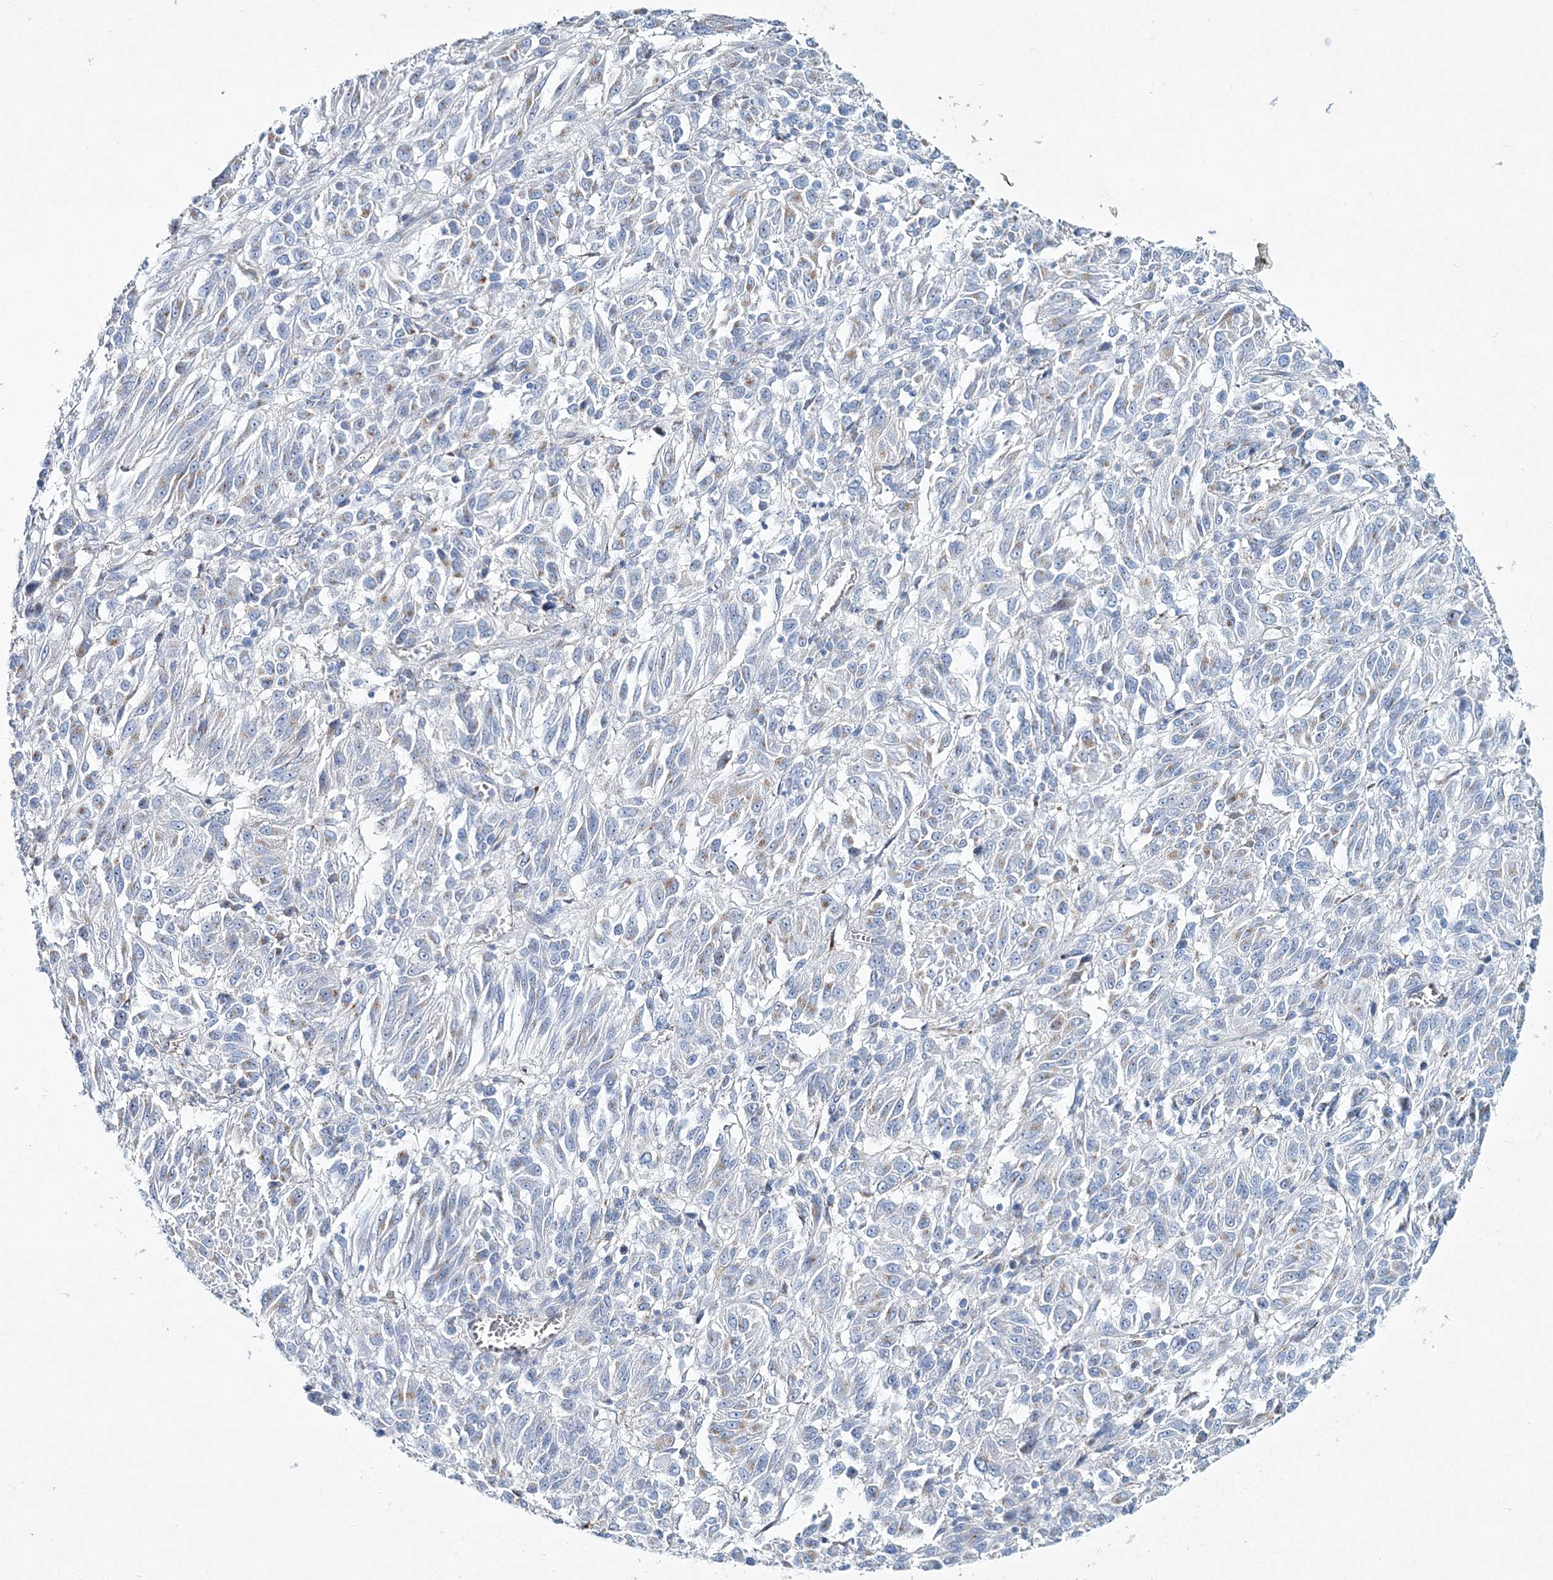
{"staining": {"intensity": "negative", "quantity": "none", "location": "none"}, "tissue": "melanoma", "cell_type": "Tumor cells", "image_type": "cancer", "snomed": [{"axis": "morphology", "description": "Malignant melanoma, Metastatic site"}, {"axis": "topography", "description": "Lung"}], "caption": "This is an immunohistochemistry (IHC) histopathology image of human melanoma. There is no positivity in tumor cells.", "gene": "ADGRL1", "patient": {"sex": "male", "age": 64}}